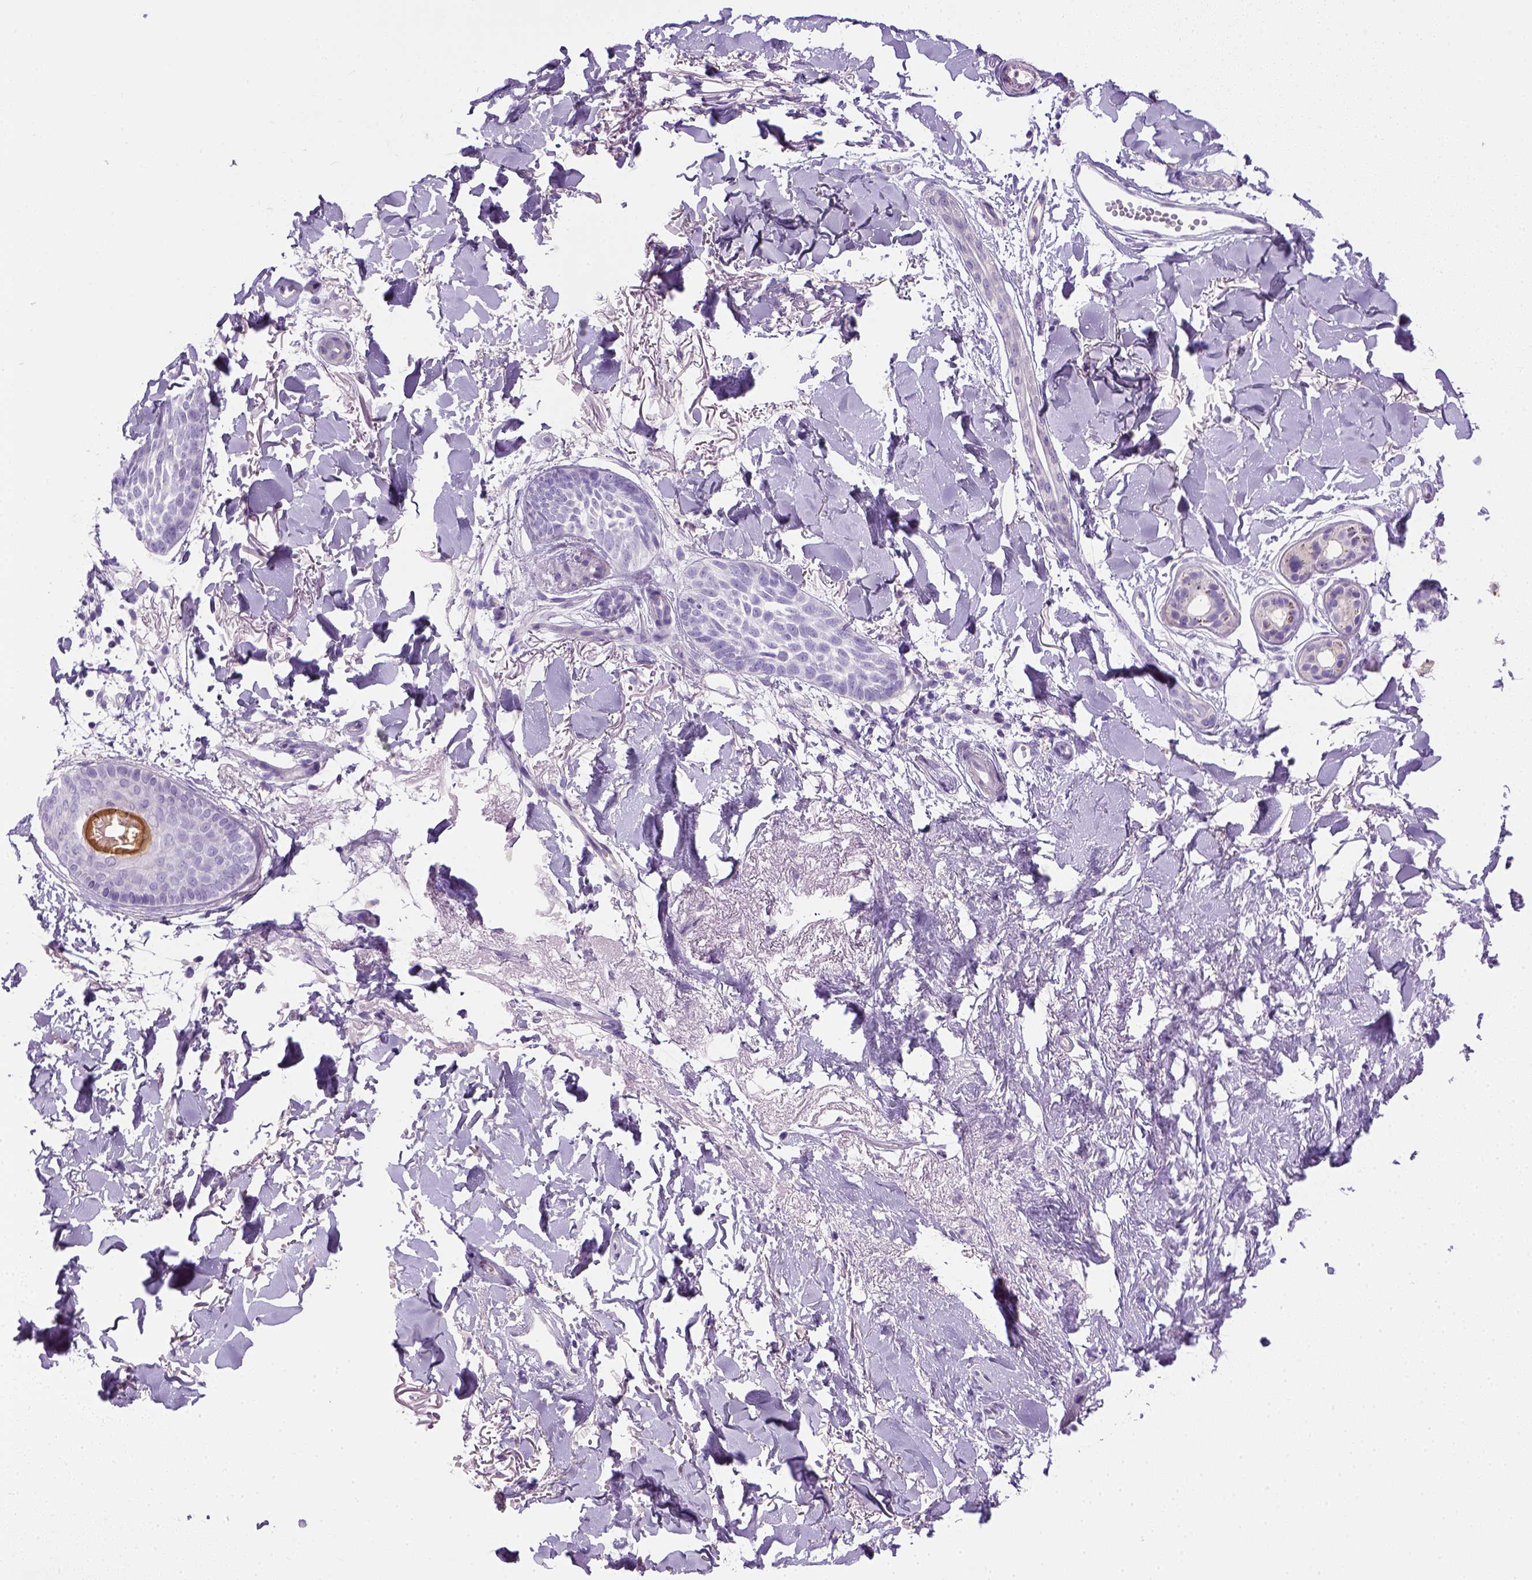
{"staining": {"intensity": "negative", "quantity": "none", "location": "none"}, "tissue": "skin cancer", "cell_type": "Tumor cells", "image_type": "cancer", "snomed": [{"axis": "morphology", "description": "Normal tissue, NOS"}, {"axis": "morphology", "description": "Basal cell carcinoma"}, {"axis": "topography", "description": "Skin"}], "caption": "Skin cancer (basal cell carcinoma) was stained to show a protein in brown. There is no significant staining in tumor cells. (Brightfield microscopy of DAB immunohistochemistry at high magnification).", "gene": "KRT71", "patient": {"sex": "male", "age": 84}}